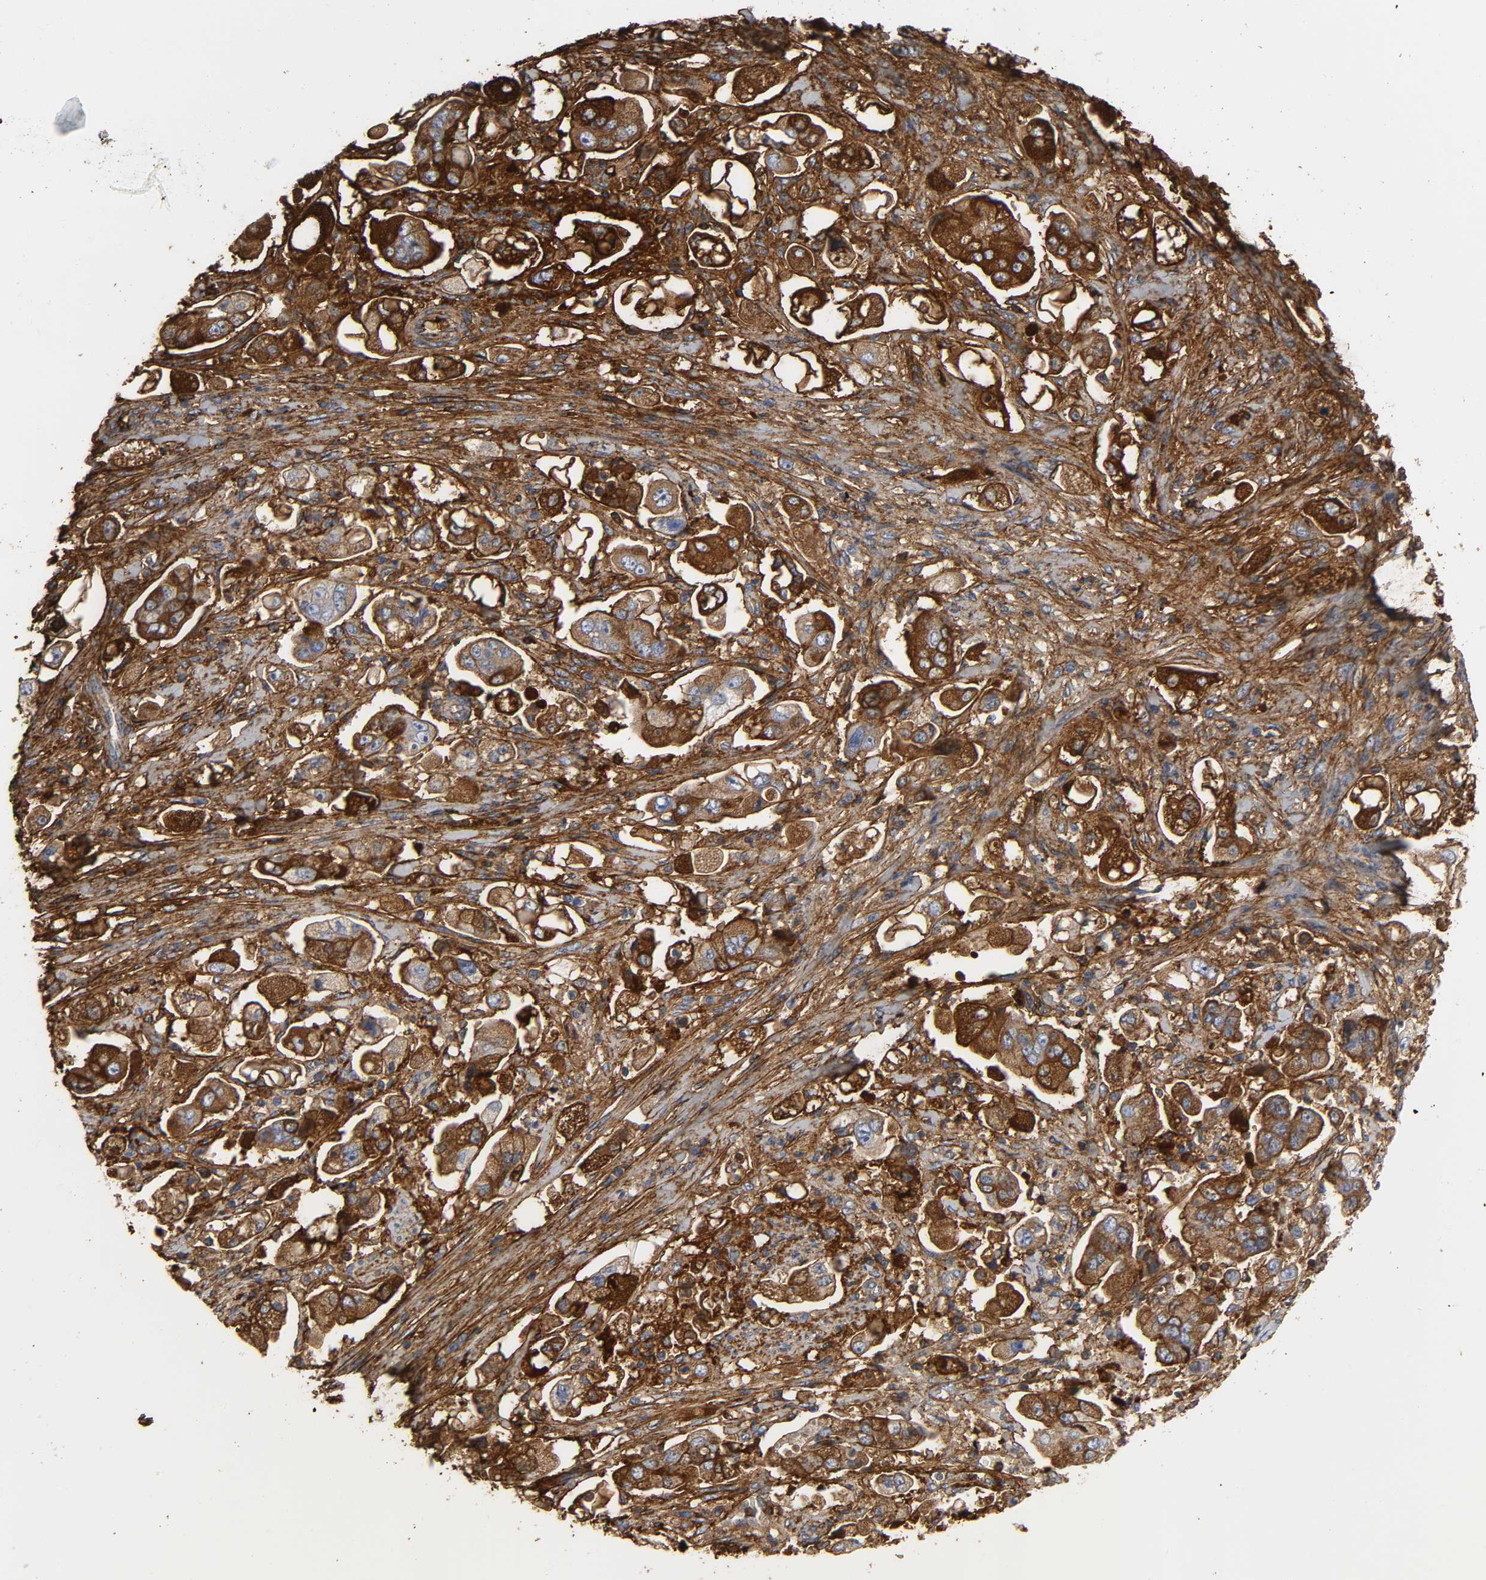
{"staining": {"intensity": "strong", "quantity": ">75%", "location": "cytoplasmic/membranous"}, "tissue": "stomach cancer", "cell_type": "Tumor cells", "image_type": "cancer", "snomed": [{"axis": "morphology", "description": "Adenocarcinoma, NOS"}, {"axis": "topography", "description": "Stomach"}], "caption": "Stomach cancer stained with a brown dye demonstrates strong cytoplasmic/membranous positive staining in approximately >75% of tumor cells.", "gene": "FBLN1", "patient": {"sex": "male", "age": 62}}